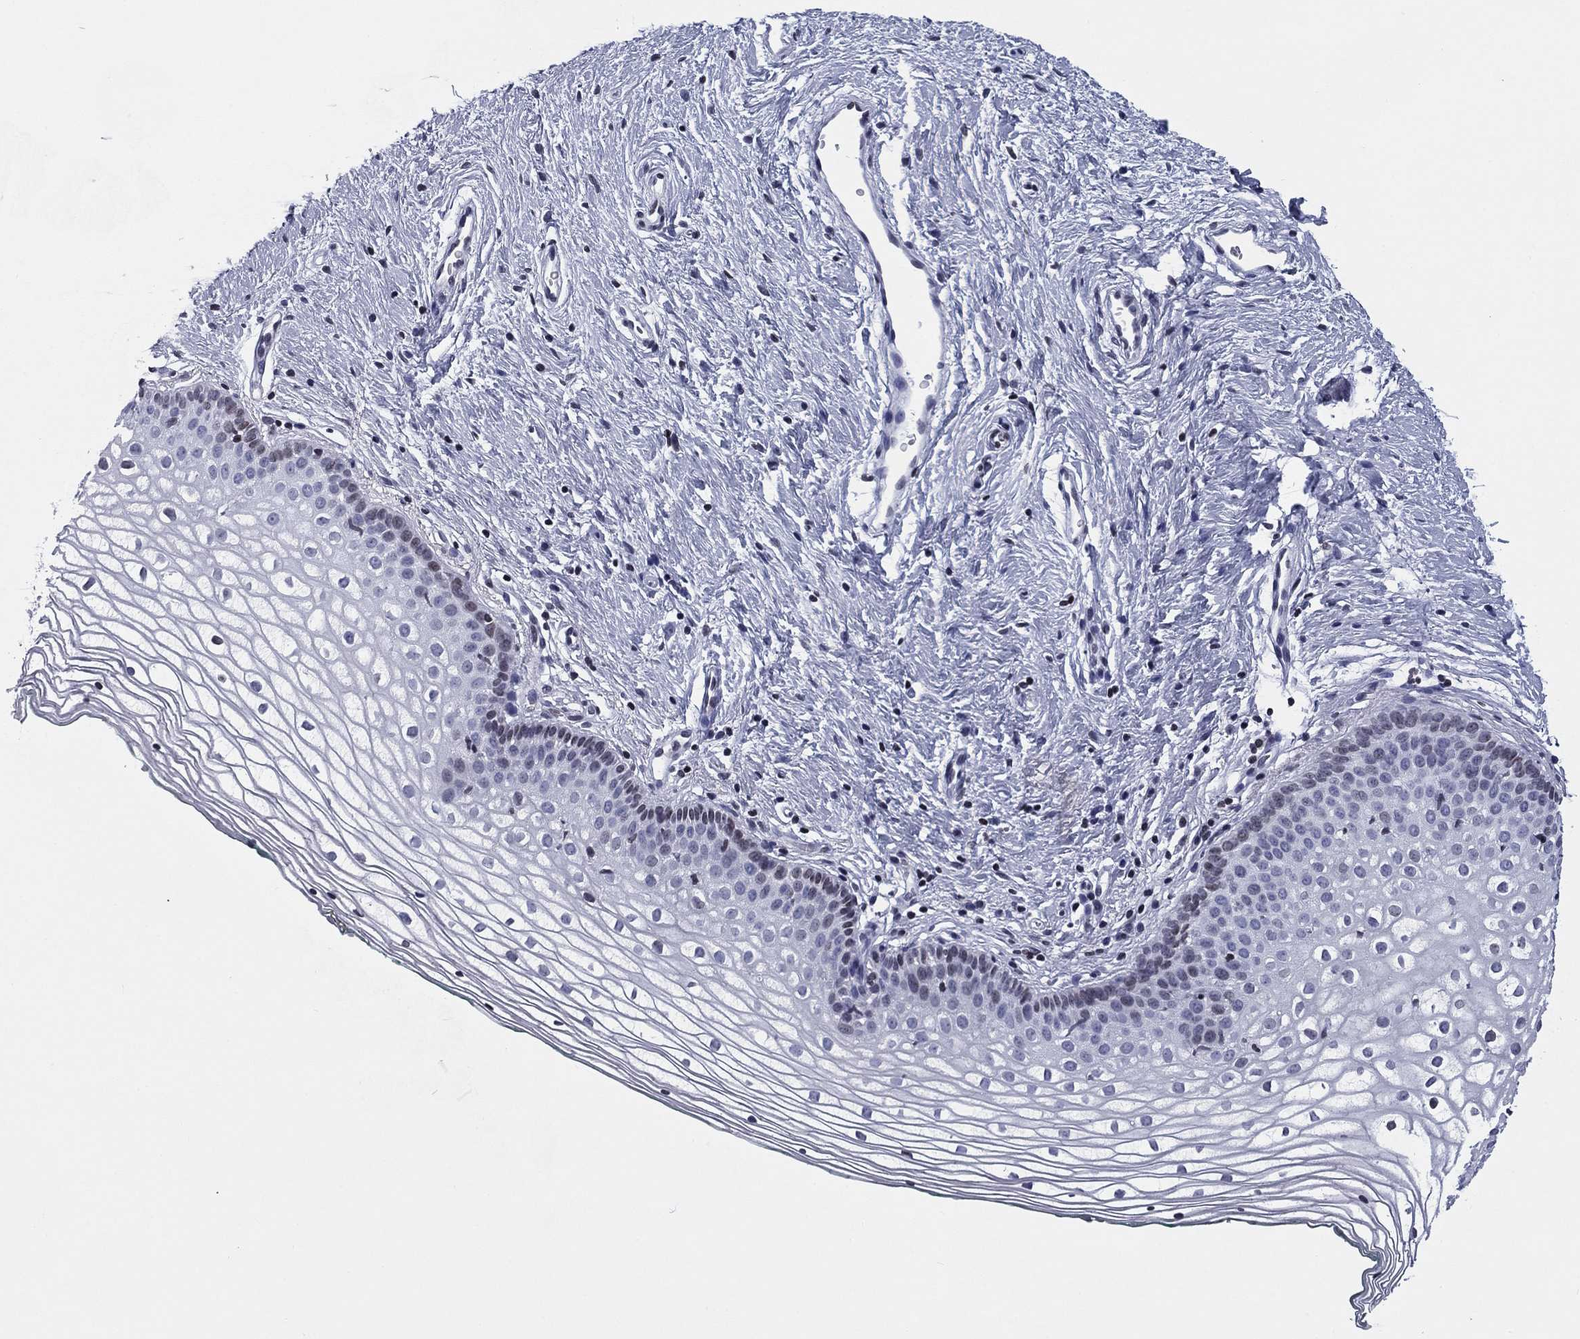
{"staining": {"intensity": "negative", "quantity": "none", "location": "none"}, "tissue": "vagina", "cell_type": "Squamous epithelial cells", "image_type": "normal", "snomed": [{"axis": "morphology", "description": "Normal tissue, NOS"}, {"axis": "topography", "description": "Vagina"}], "caption": "This is an immunohistochemistry (IHC) histopathology image of benign vagina. There is no positivity in squamous epithelial cells.", "gene": "CCDC144A", "patient": {"sex": "female", "age": 36}}